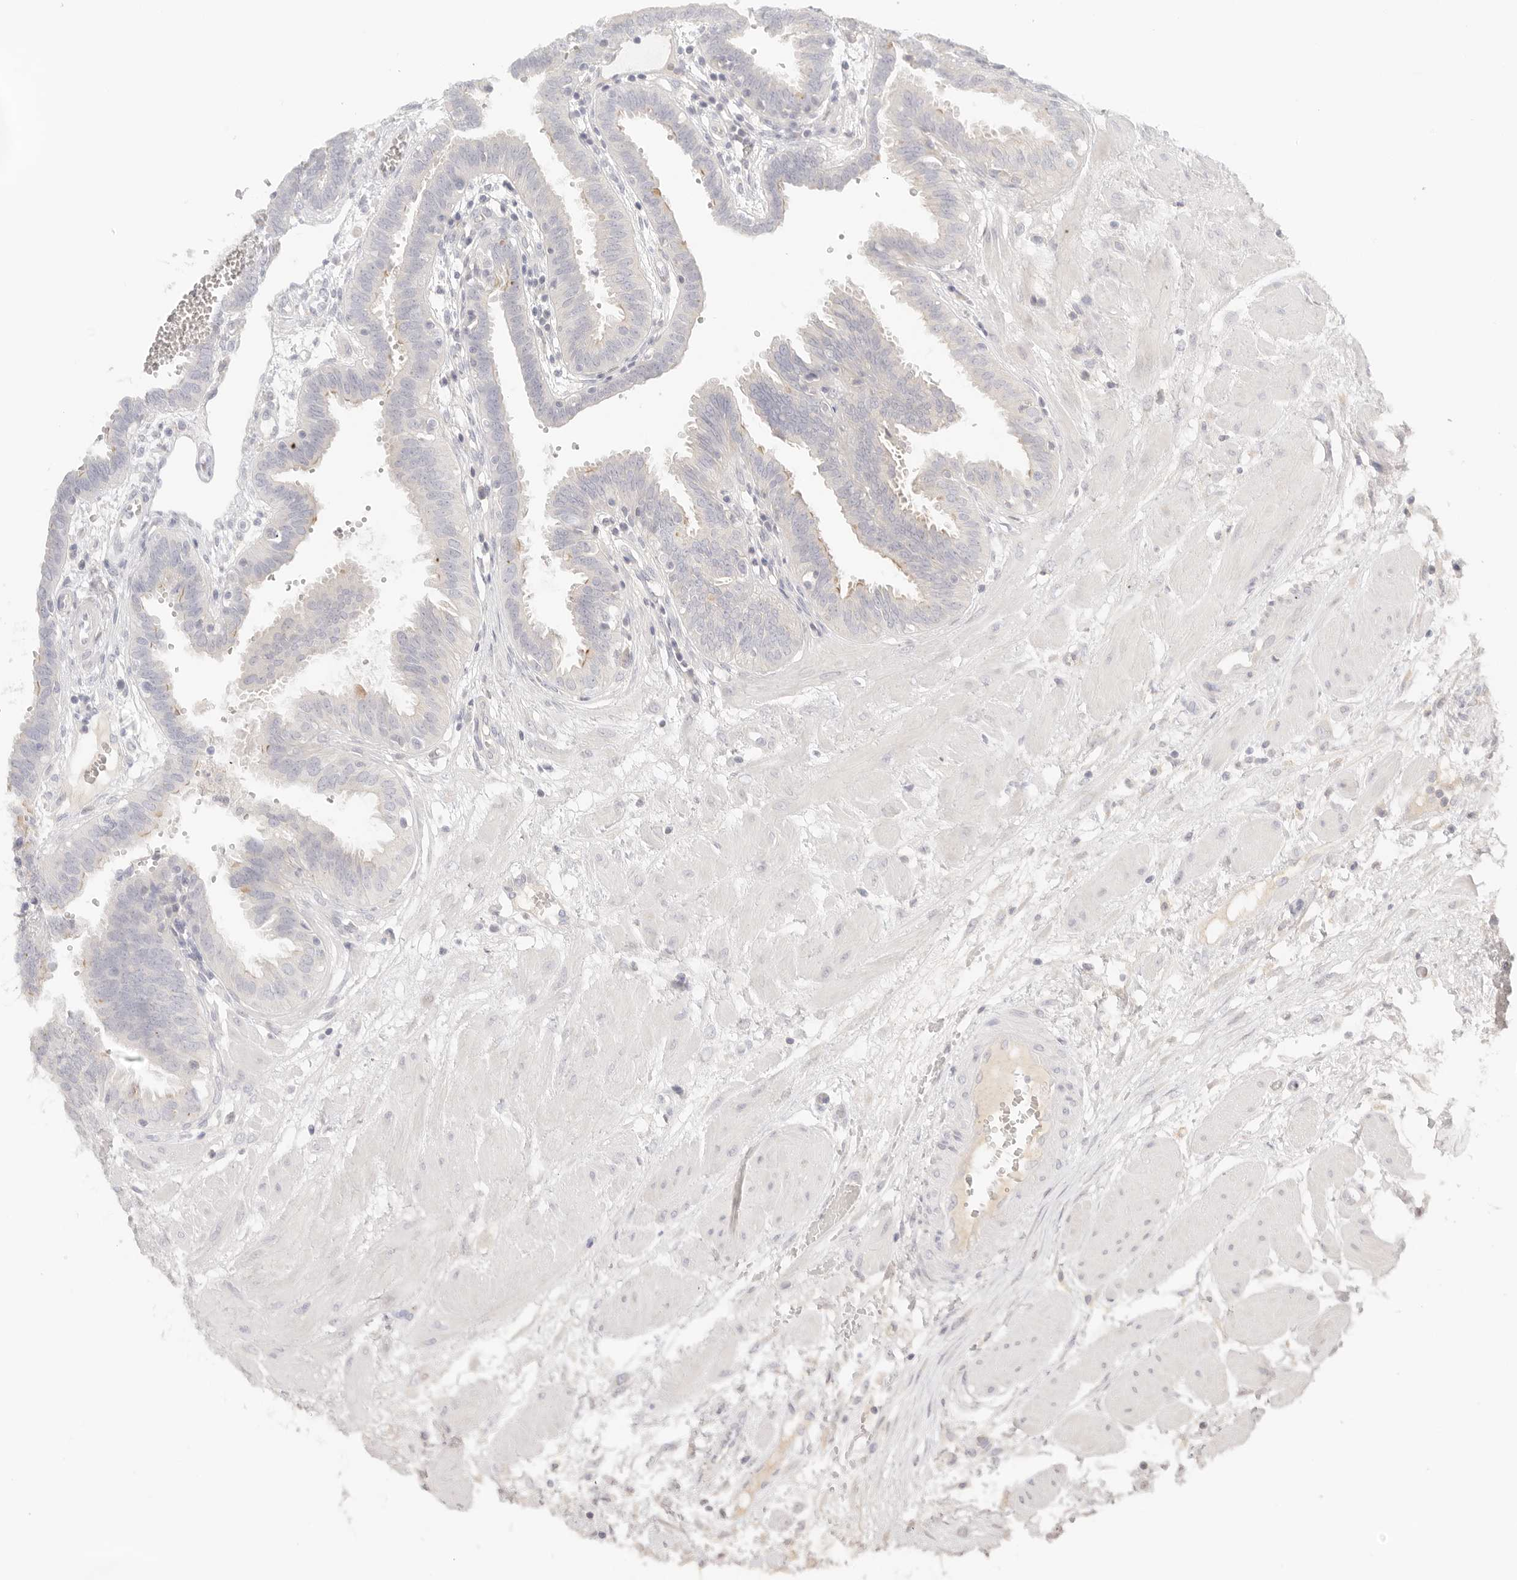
{"staining": {"intensity": "moderate", "quantity": "25%-75%", "location": "cytoplasmic/membranous"}, "tissue": "fallopian tube", "cell_type": "Glandular cells", "image_type": "normal", "snomed": [{"axis": "morphology", "description": "Normal tissue, NOS"}, {"axis": "topography", "description": "Fallopian tube"}, {"axis": "topography", "description": "Placenta"}], "caption": "High-magnification brightfield microscopy of unremarkable fallopian tube stained with DAB (brown) and counterstained with hematoxylin (blue). glandular cells exhibit moderate cytoplasmic/membranous staining is seen in approximately25%-75% of cells.", "gene": "CEP120", "patient": {"sex": "female", "age": 32}}